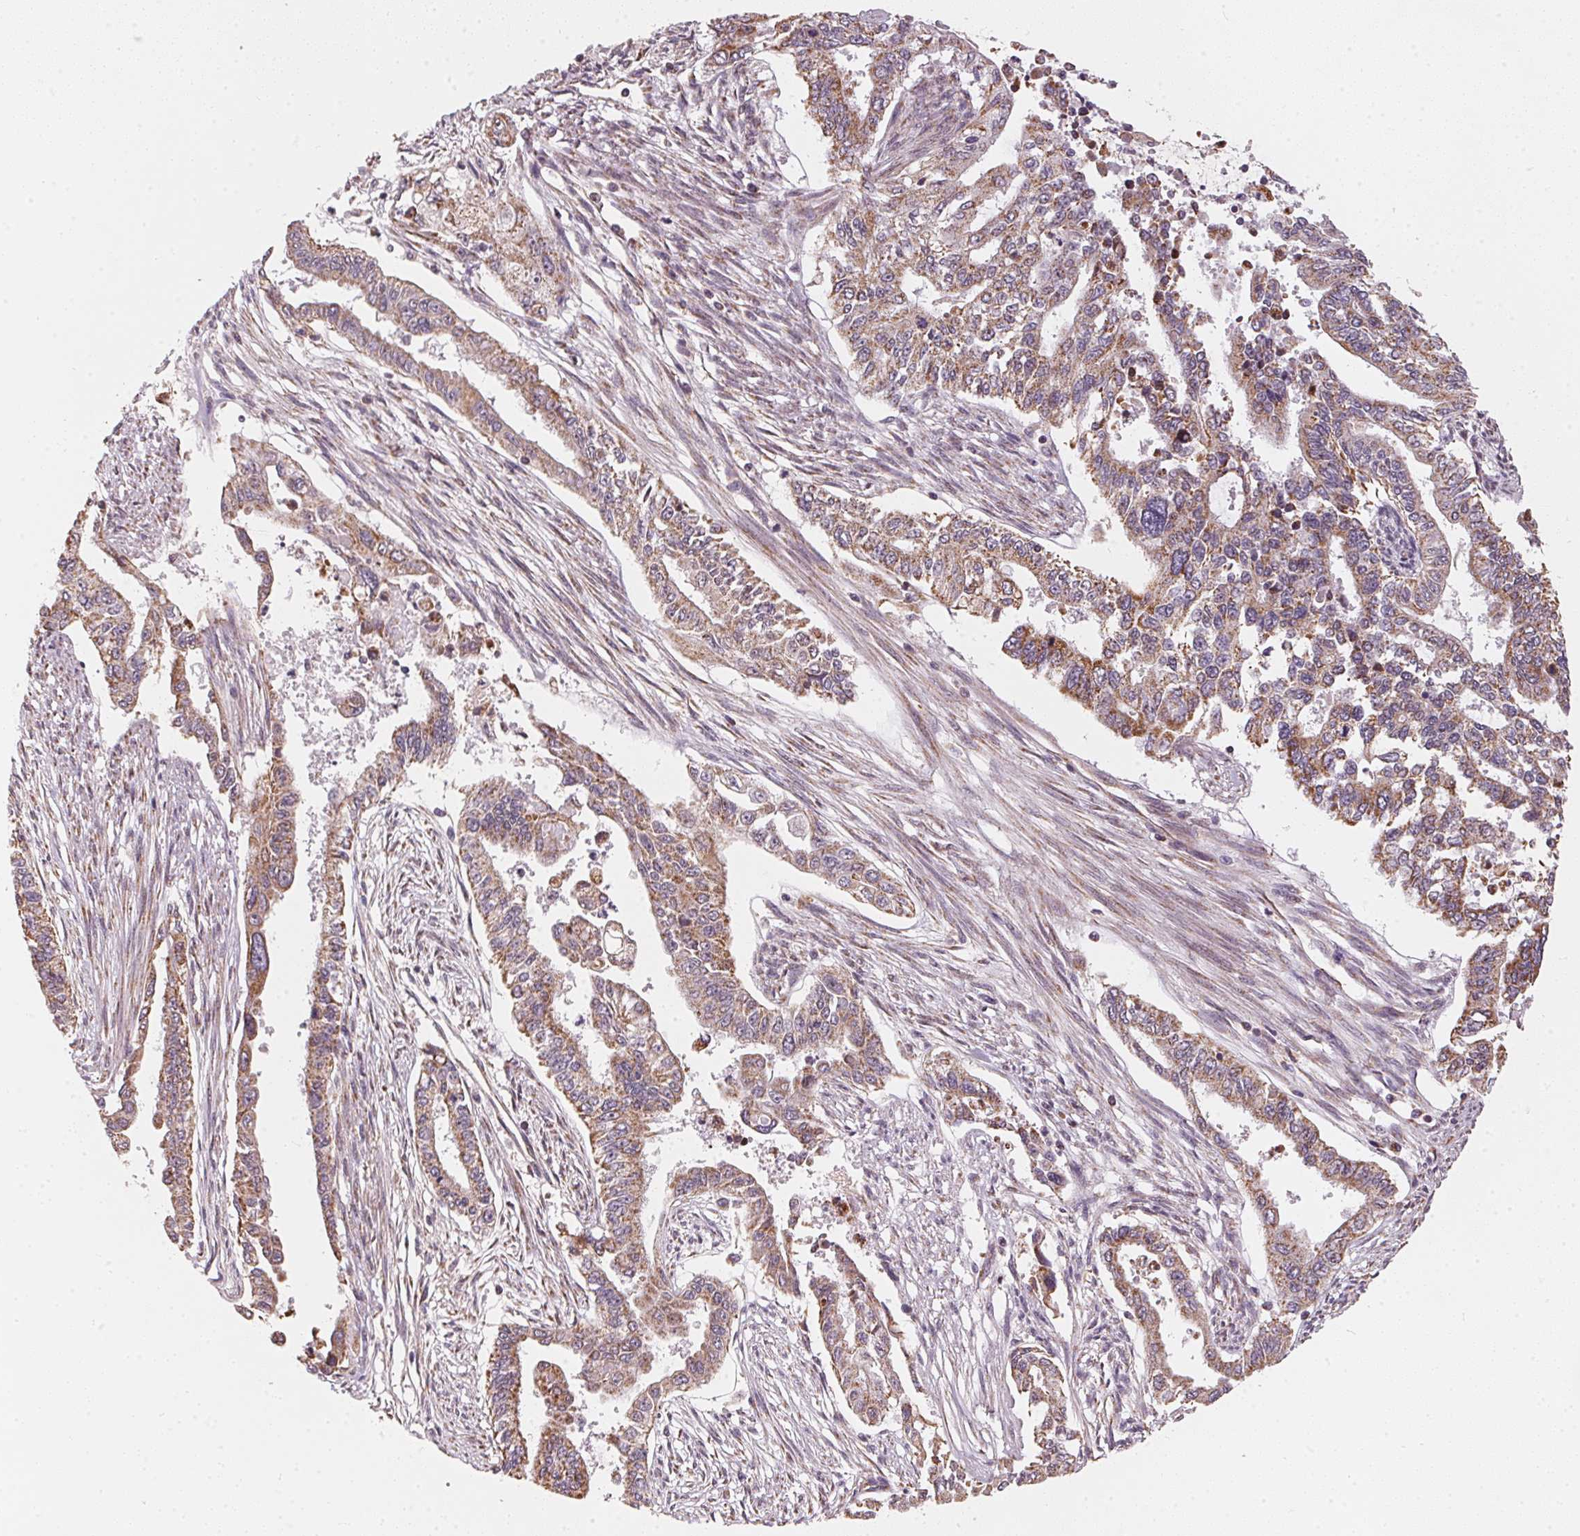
{"staining": {"intensity": "moderate", "quantity": ">75%", "location": "cytoplasmic/membranous"}, "tissue": "endometrial cancer", "cell_type": "Tumor cells", "image_type": "cancer", "snomed": [{"axis": "morphology", "description": "Adenocarcinoma, NOS"}, {"axis": "topography", "description": "Uterus"}], "caption": "DAB (3,3'-diaminobenzidine) immunohistochemical staining of adenocarcinoma (endometrial) displays moderate cytoplasmic/membranous protein staining in about >75% of tumor cells.", "gene": "MATCAP1", "patient": {"sex": "female", "age": 59}}